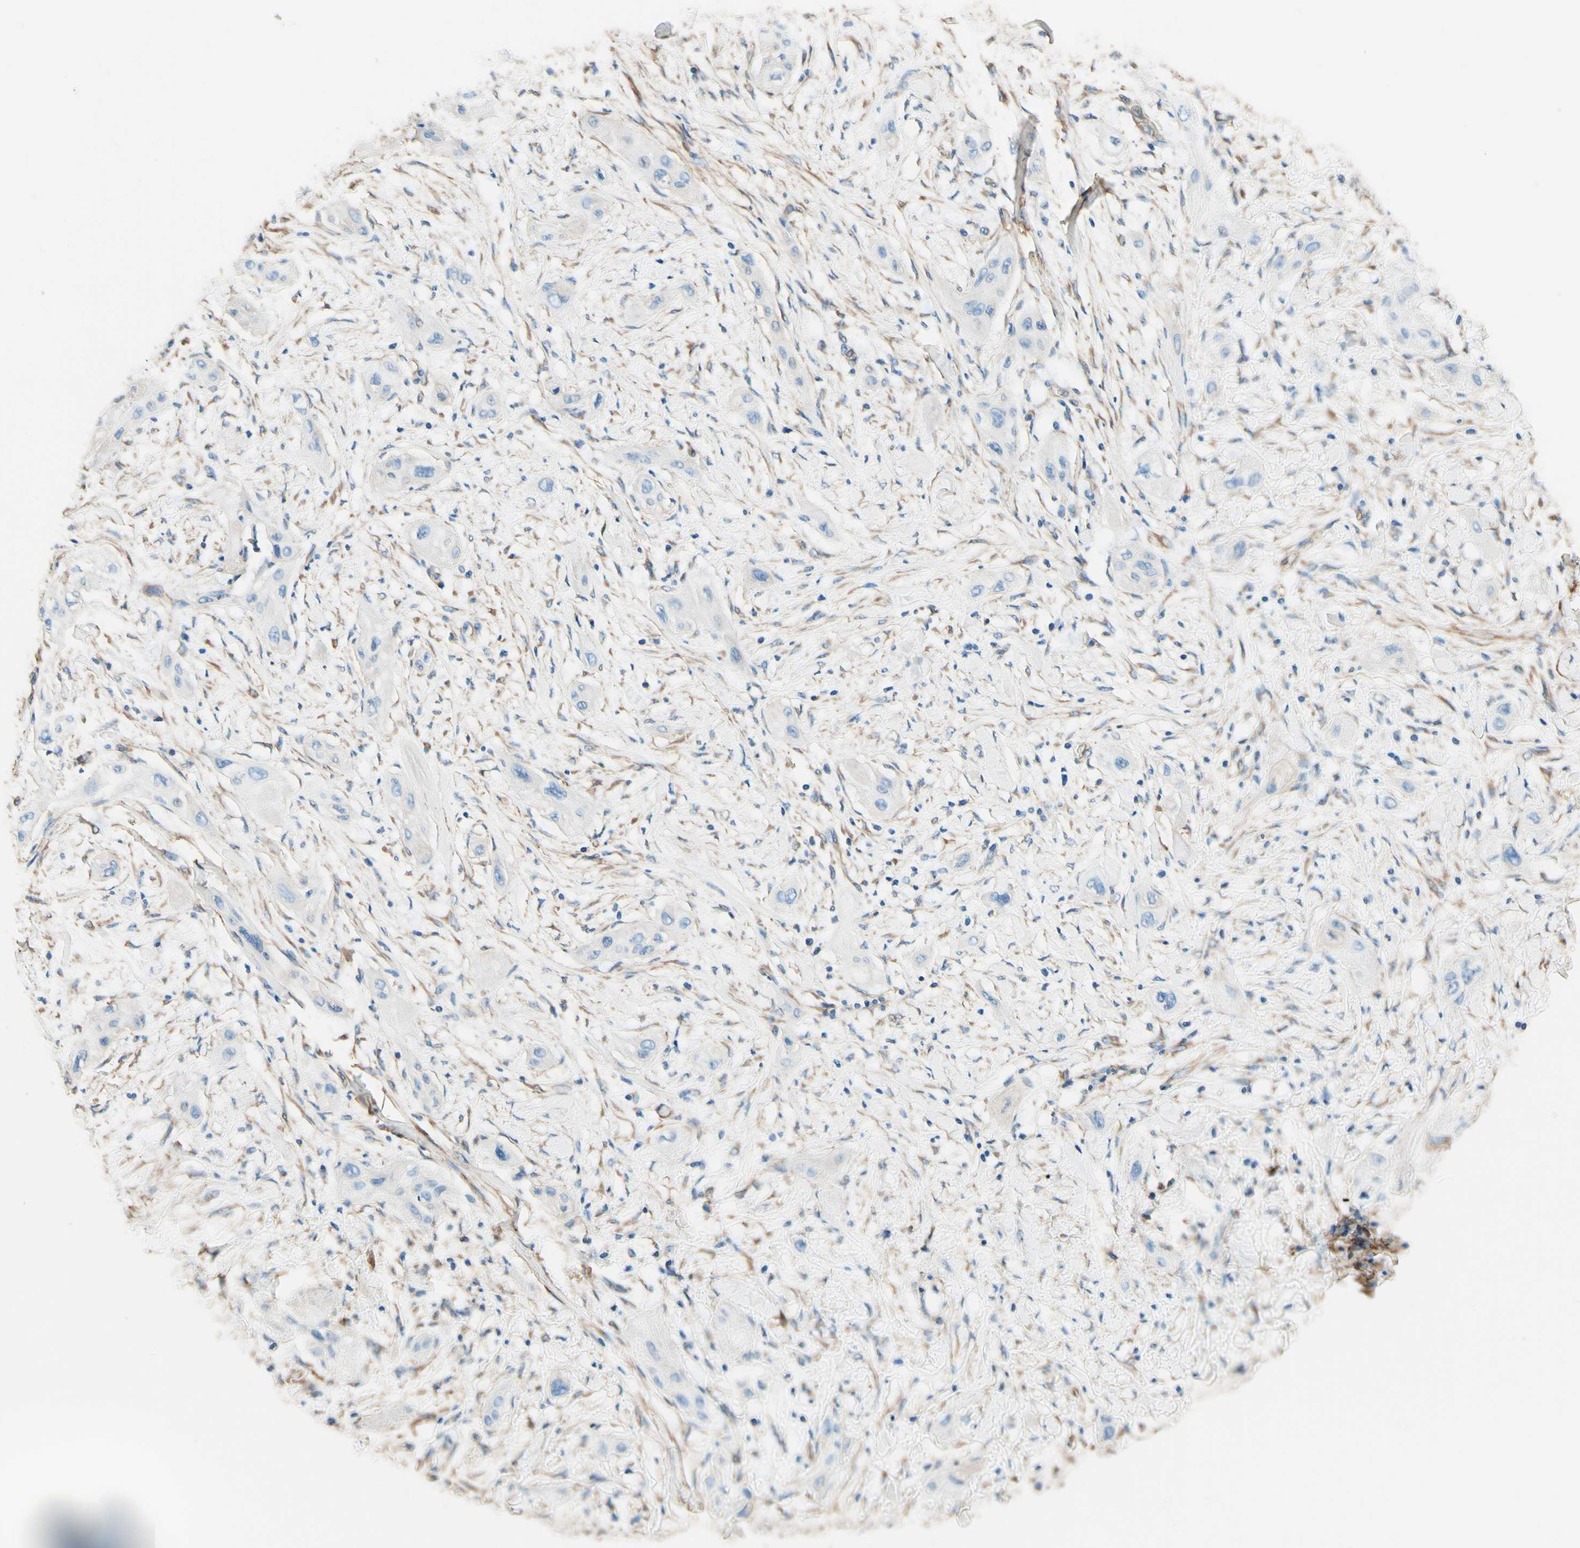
{"staining": {"intensity": "negative", "quantity": "none", "location": "none"}, "tissue": "lung cancer", "cell_type": "Tumor cells", "image_type": "cancer", "snomed": [{"axis": "morphology", "description": "Squamous cell carcinoma, NOS"}, {"axis": "topography", "description": "Lung"}], "caption": "This is an immunohistochemistry image of lung squamous cell carcinoma. There is no expression in tumor cells.", "gene": "DPYSL3", "patient": {"sex": "female", "age": 47}}